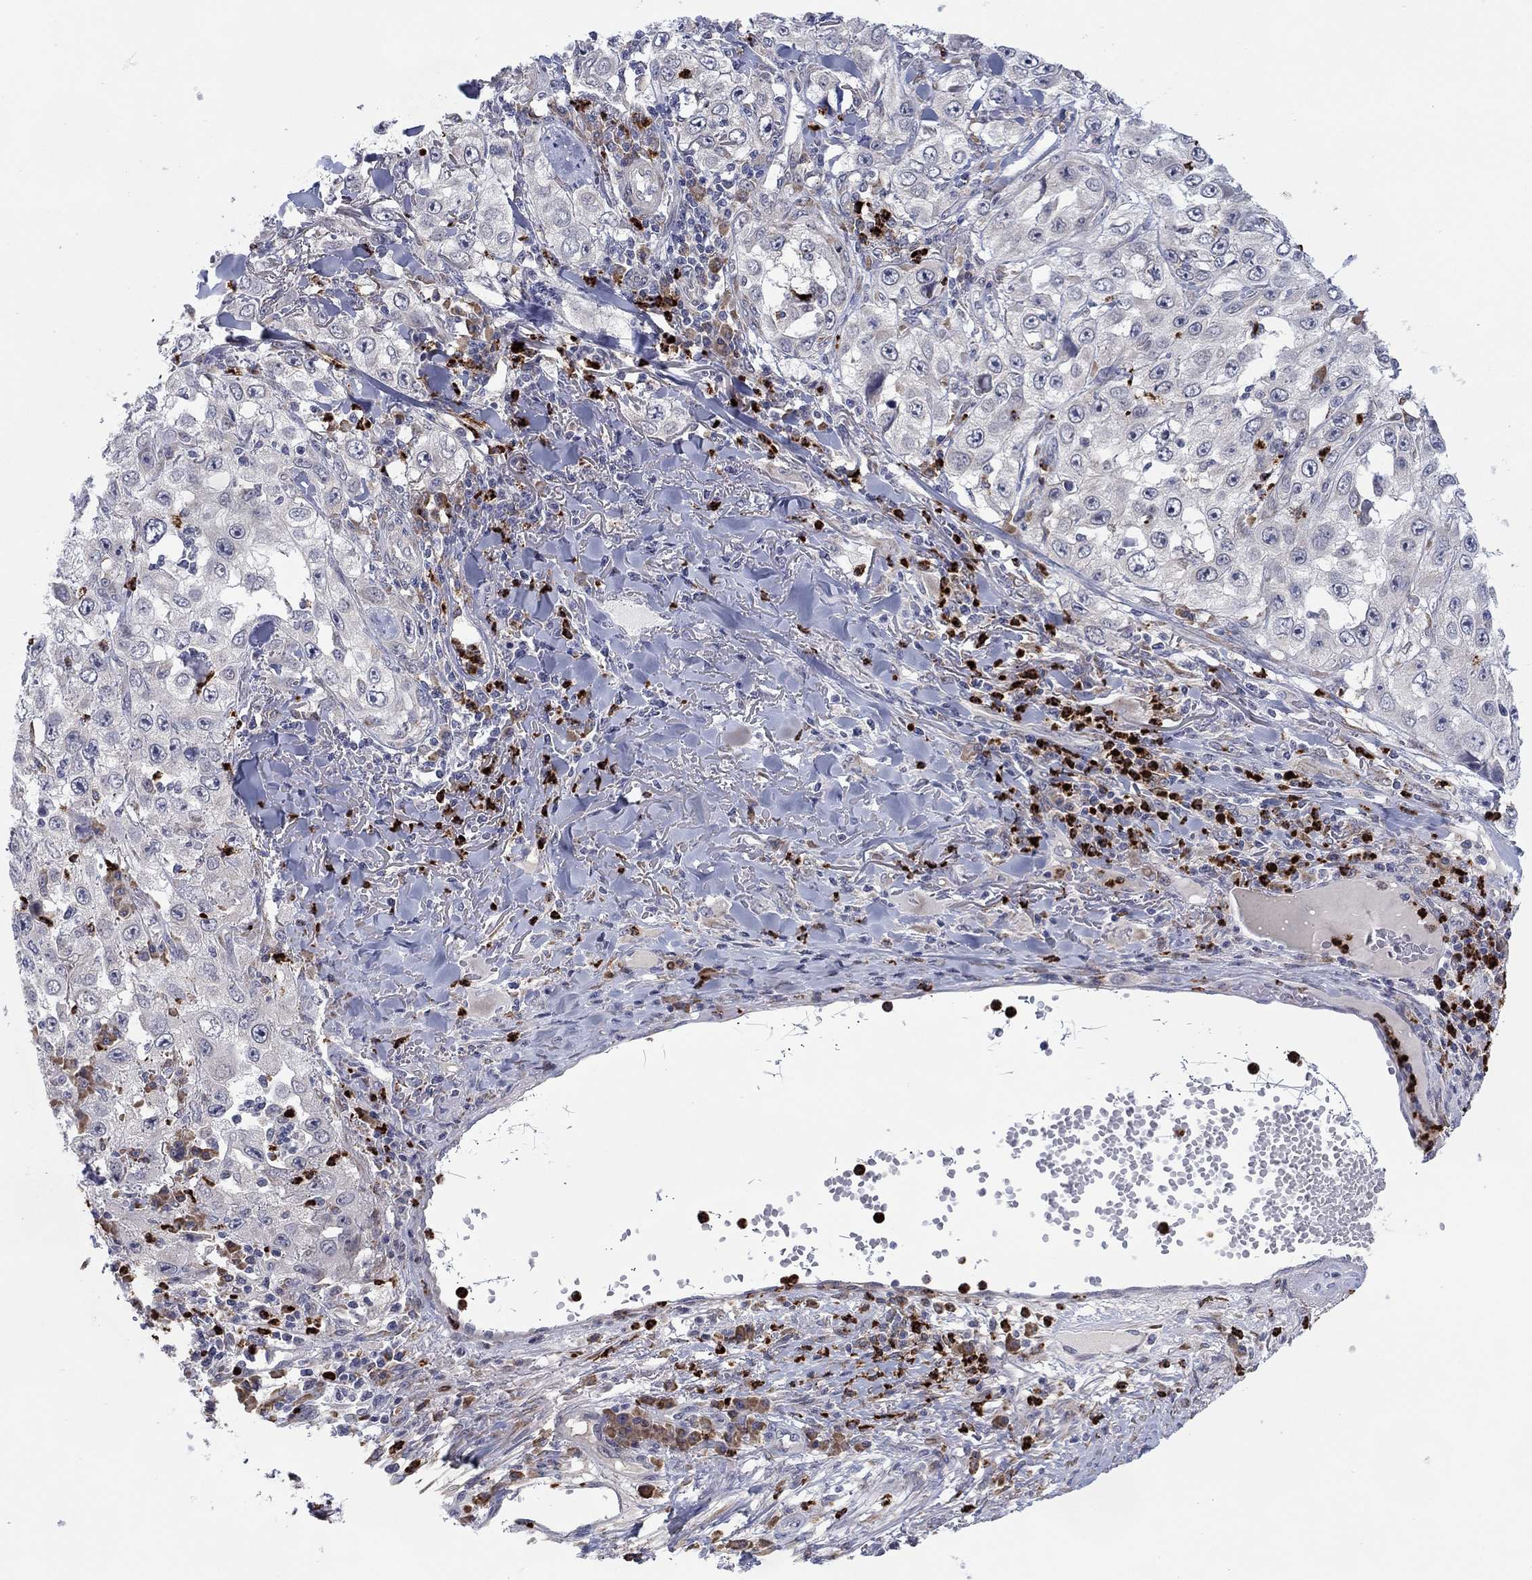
{"staining": {"intensity": "negative", "quantity": "none", "location": "none"}, "tissue": "skin cancer", "cell_type": "Tumor cells", "image_type": "cancer", "snomed": [{"axis": "morphology", "description": "Squamous cell carcinoma, NOS"}, {"axis": "topography", "description": "Skin"}], "caption": "The photomicrograph exhibits no significant staining in tumor cells of skin cancer. (IHC, brightfield microscopy, high magnification).", "gene": "MTRFR", "patient": {"sex": "male", "age": 82}}